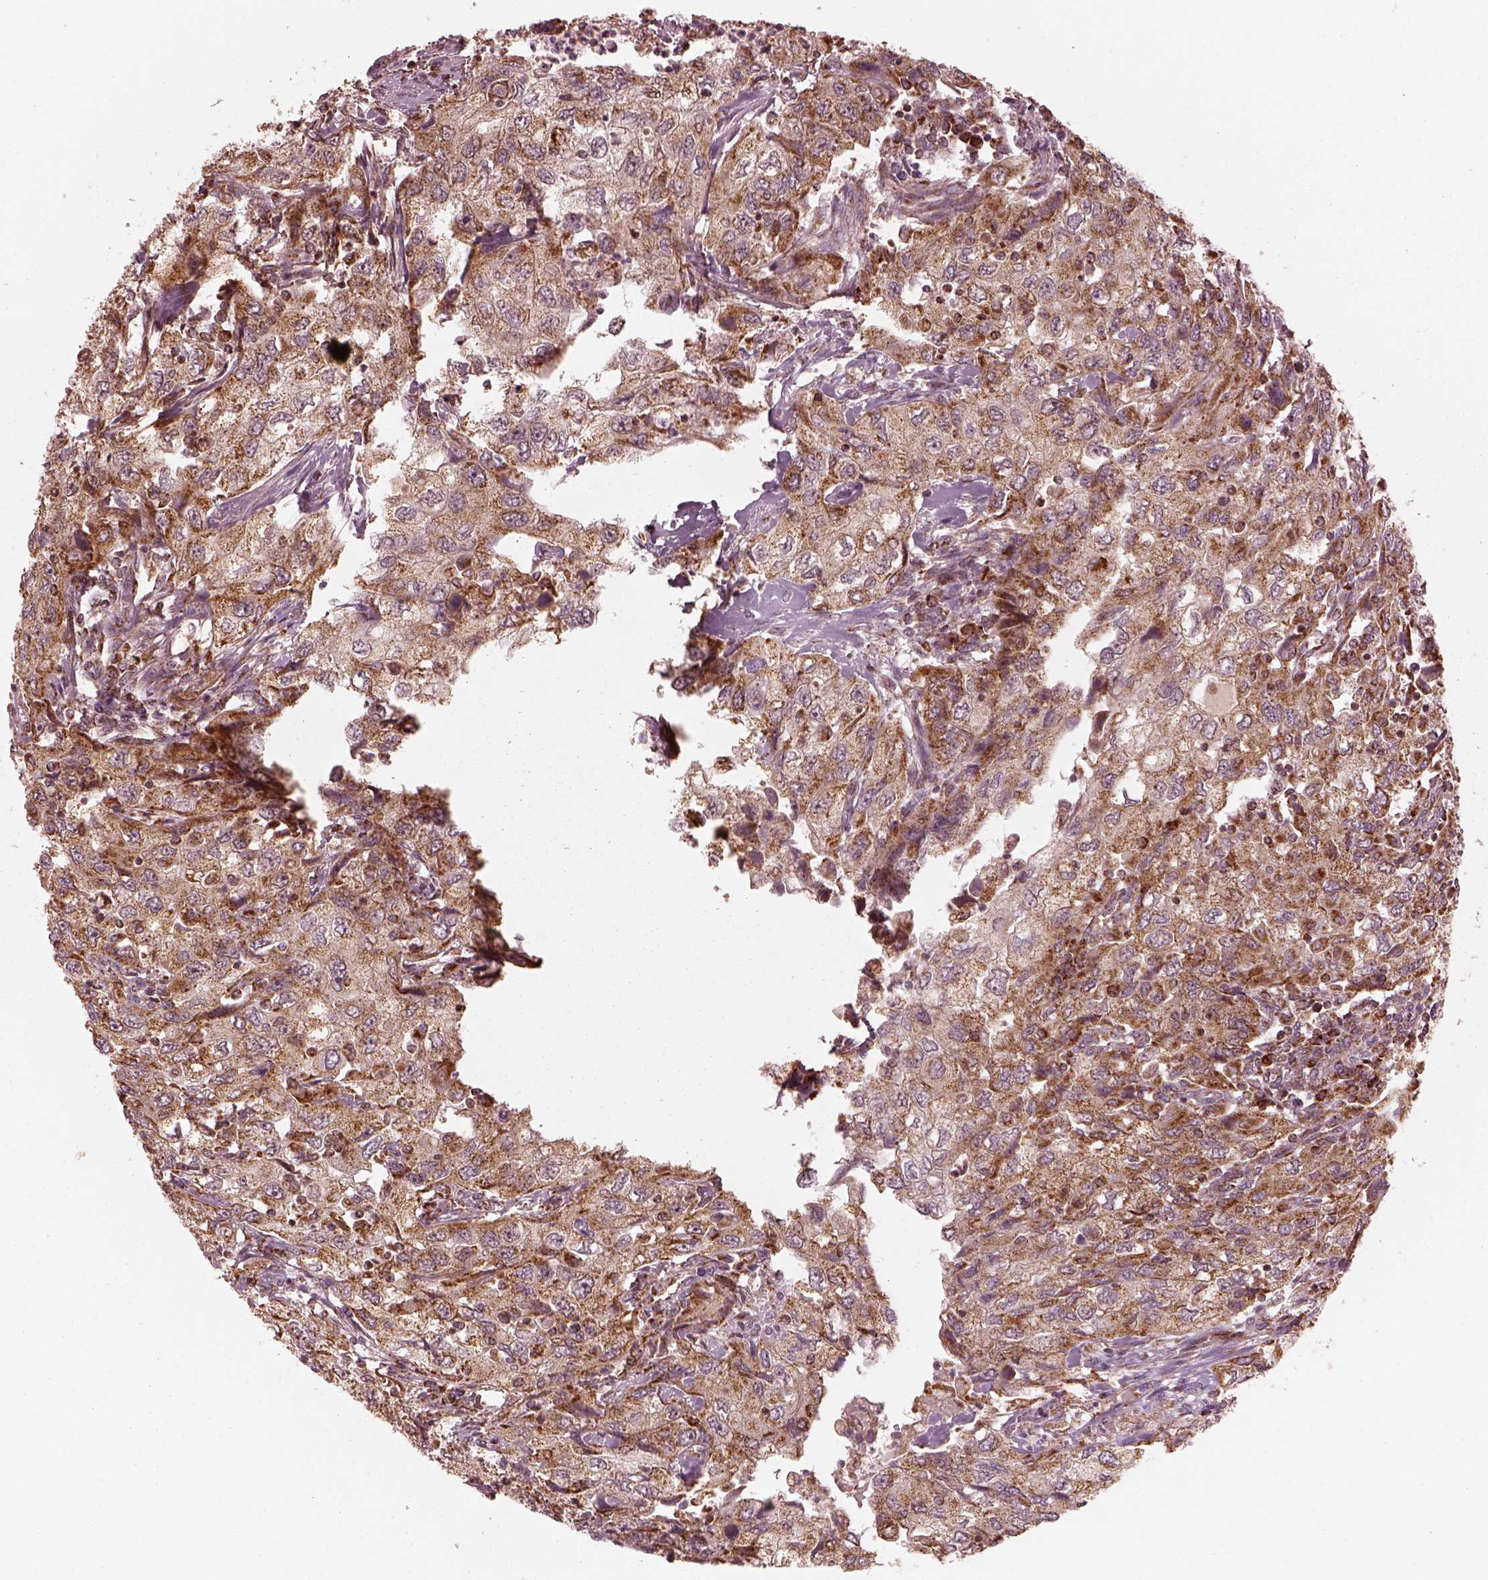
{"staining": {"intensity": "moderate", "quantity": ">75%", "location": "cytoplasmic/membranous"}, "tissue": "urothelial cancer", "cell_type": "Tumor cells", "image_type": "cancer", "snomed": [{"axis": "morphology", "description": "Urothelial carcinoma, High grade"}, {"axis": "topography", "description": "Urinary bladder"}], "caption": "Protein staining of urothelial cancer tissue shows moderate cytoplasmic/membranous expression in approximately >75% of tumor cells.", "gene": "NDUFB10", "patient": {"sex": "male", "age": 76}}